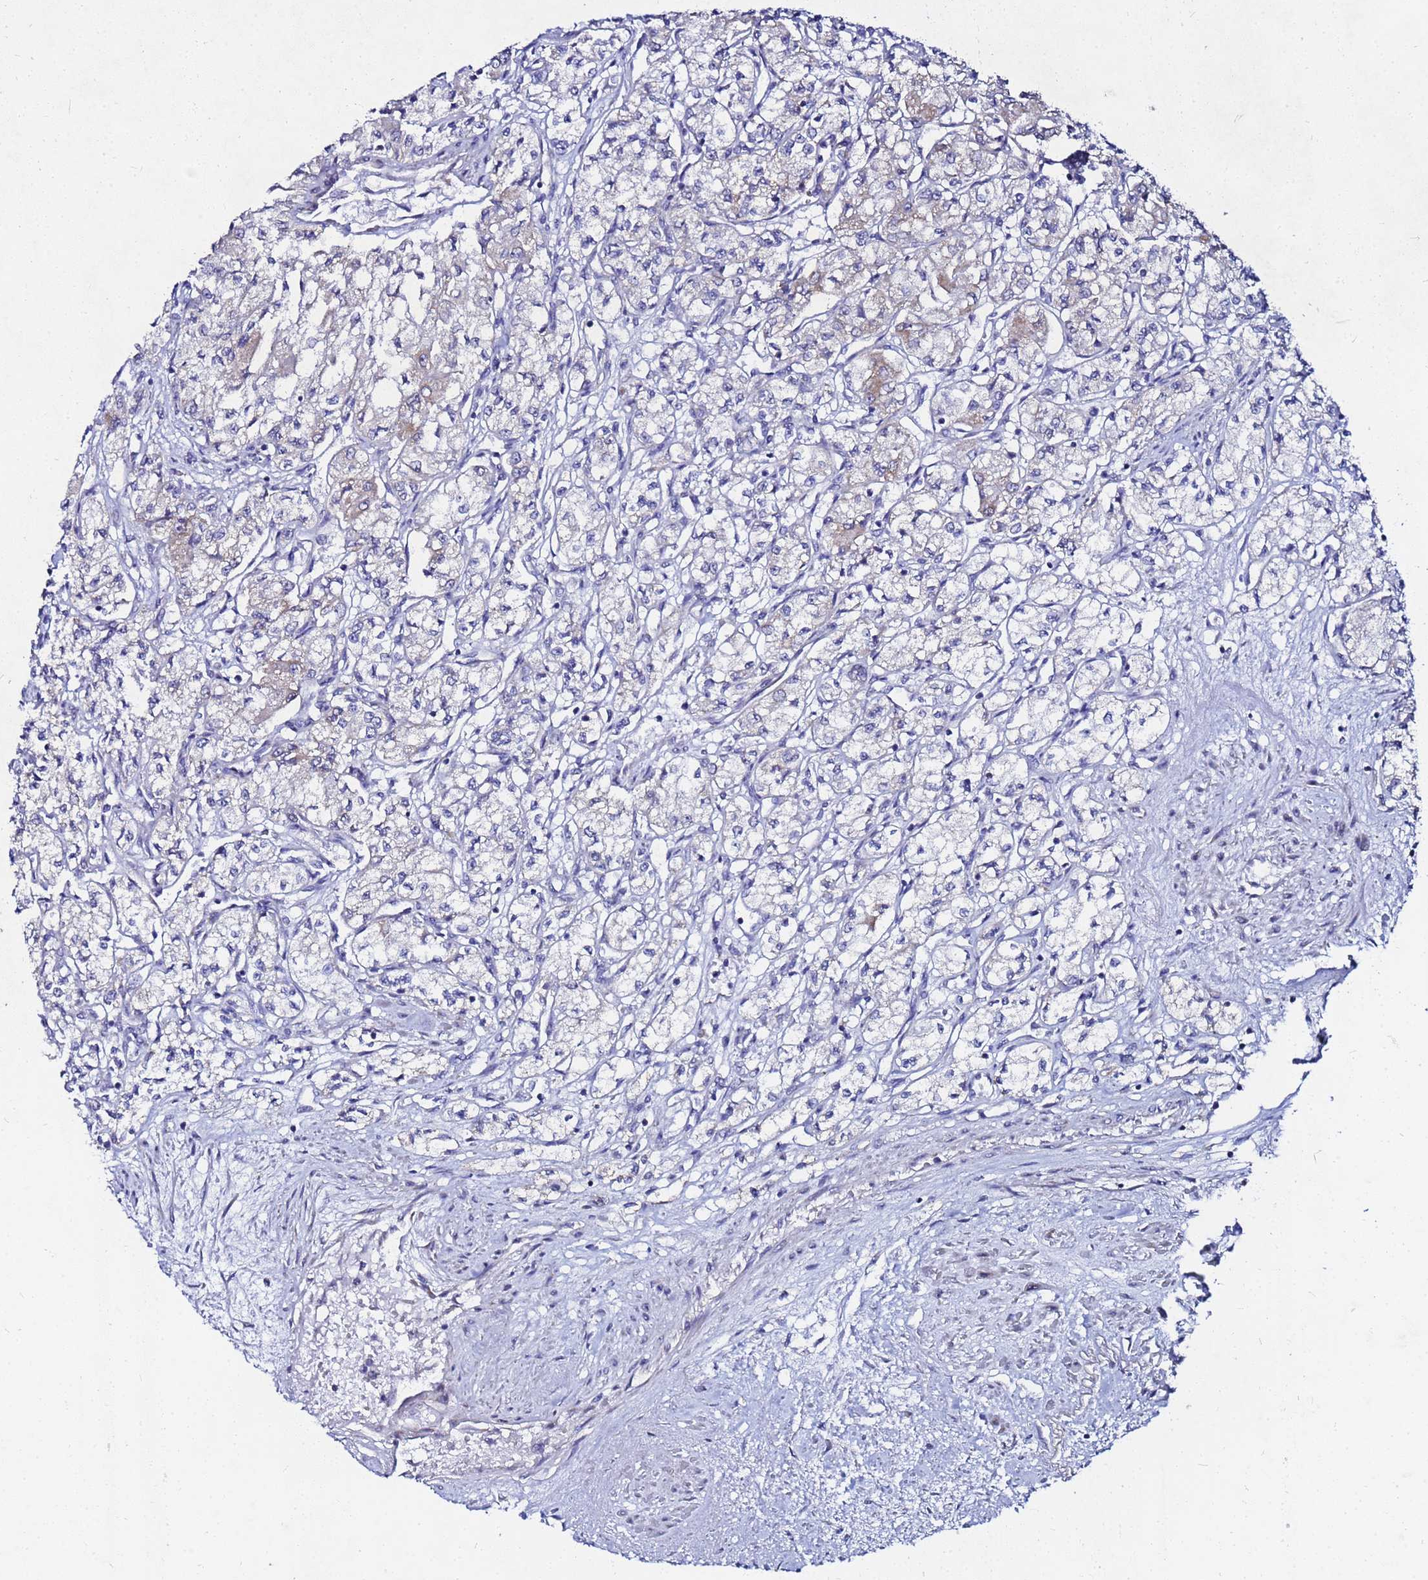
{"staining": {"intensity": "weak", "quantity": "<25%", "location": "cytoplasmic/membranous"}, "tissue": "renal cancer", "cell_type": "Tumor cells", "image_type": "cancer", "snomed": [{"axis": "morphology", "description": "Adenocarcinoma, NOS"}, {"axis": "topography", "description": "Kidney"}], "caption": "Histopathology image shows no protein expression in tumor cells of renal cancer (adenocarcinoma) tissue.", "gene": "FAHD2A", "patient": {"sex": "male", "age": 59}}